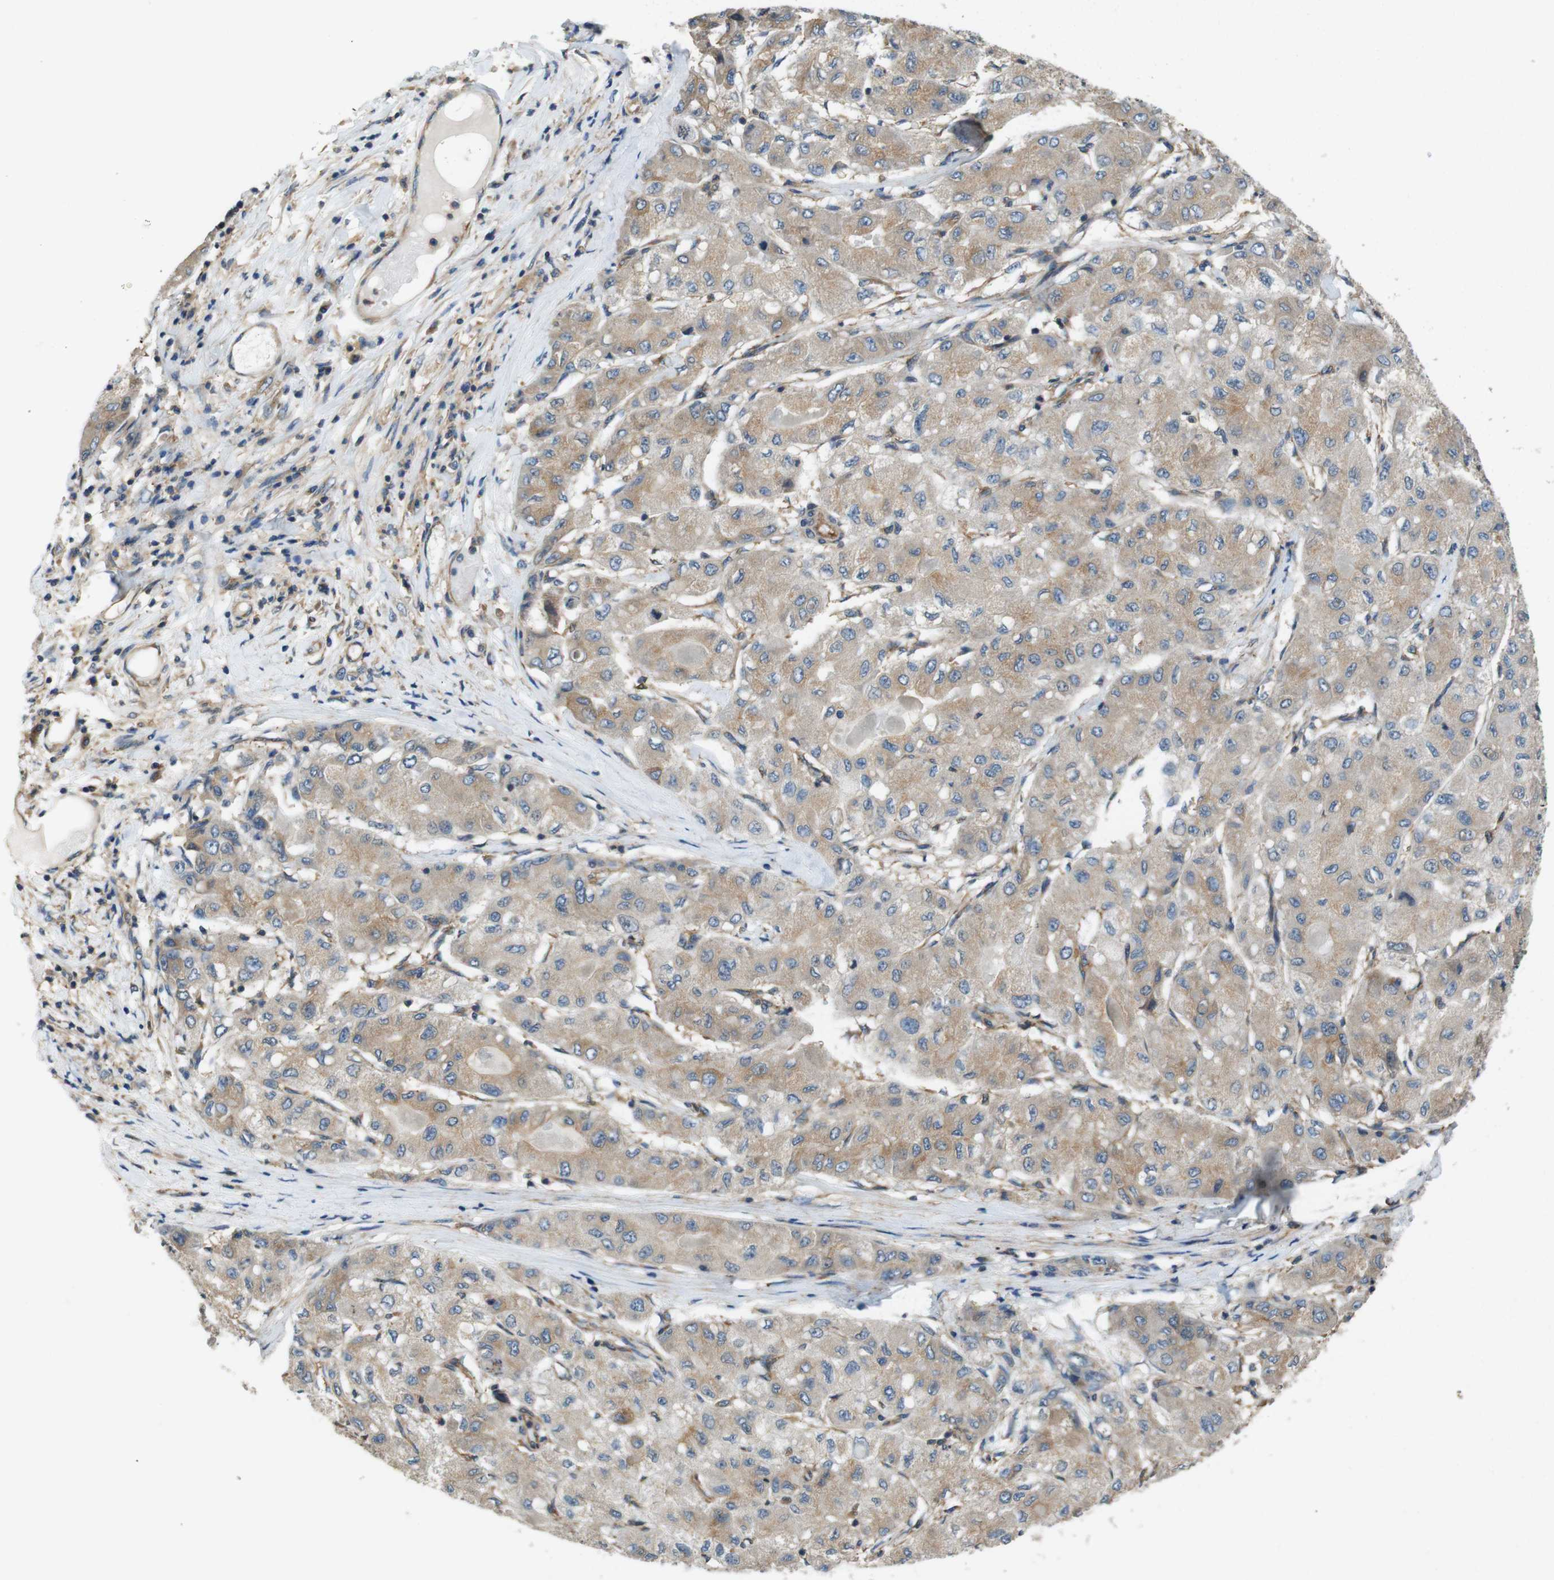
{"staining": {"intensity": "moderate", "quantity": ">75%", "location": "cytoplasmic/membranous"}, "tissue": "liver cancer", "cell_type": "Tumor cells", "image_type": "cancer", "snomed": [{"axis": "morphology", "description": "Carcinoma, Hepatocellular, NOS"}, {"axis": "topography", "description": "Liver"}], "caption": "Protein staining of liver hepatocellular carcinoma tissue displays moderate cytoplasmic/membranous staining in approximately >75% of tumor cells.", "gene": "DCTN1", "patient": {"sex": "male", "age": 80}}